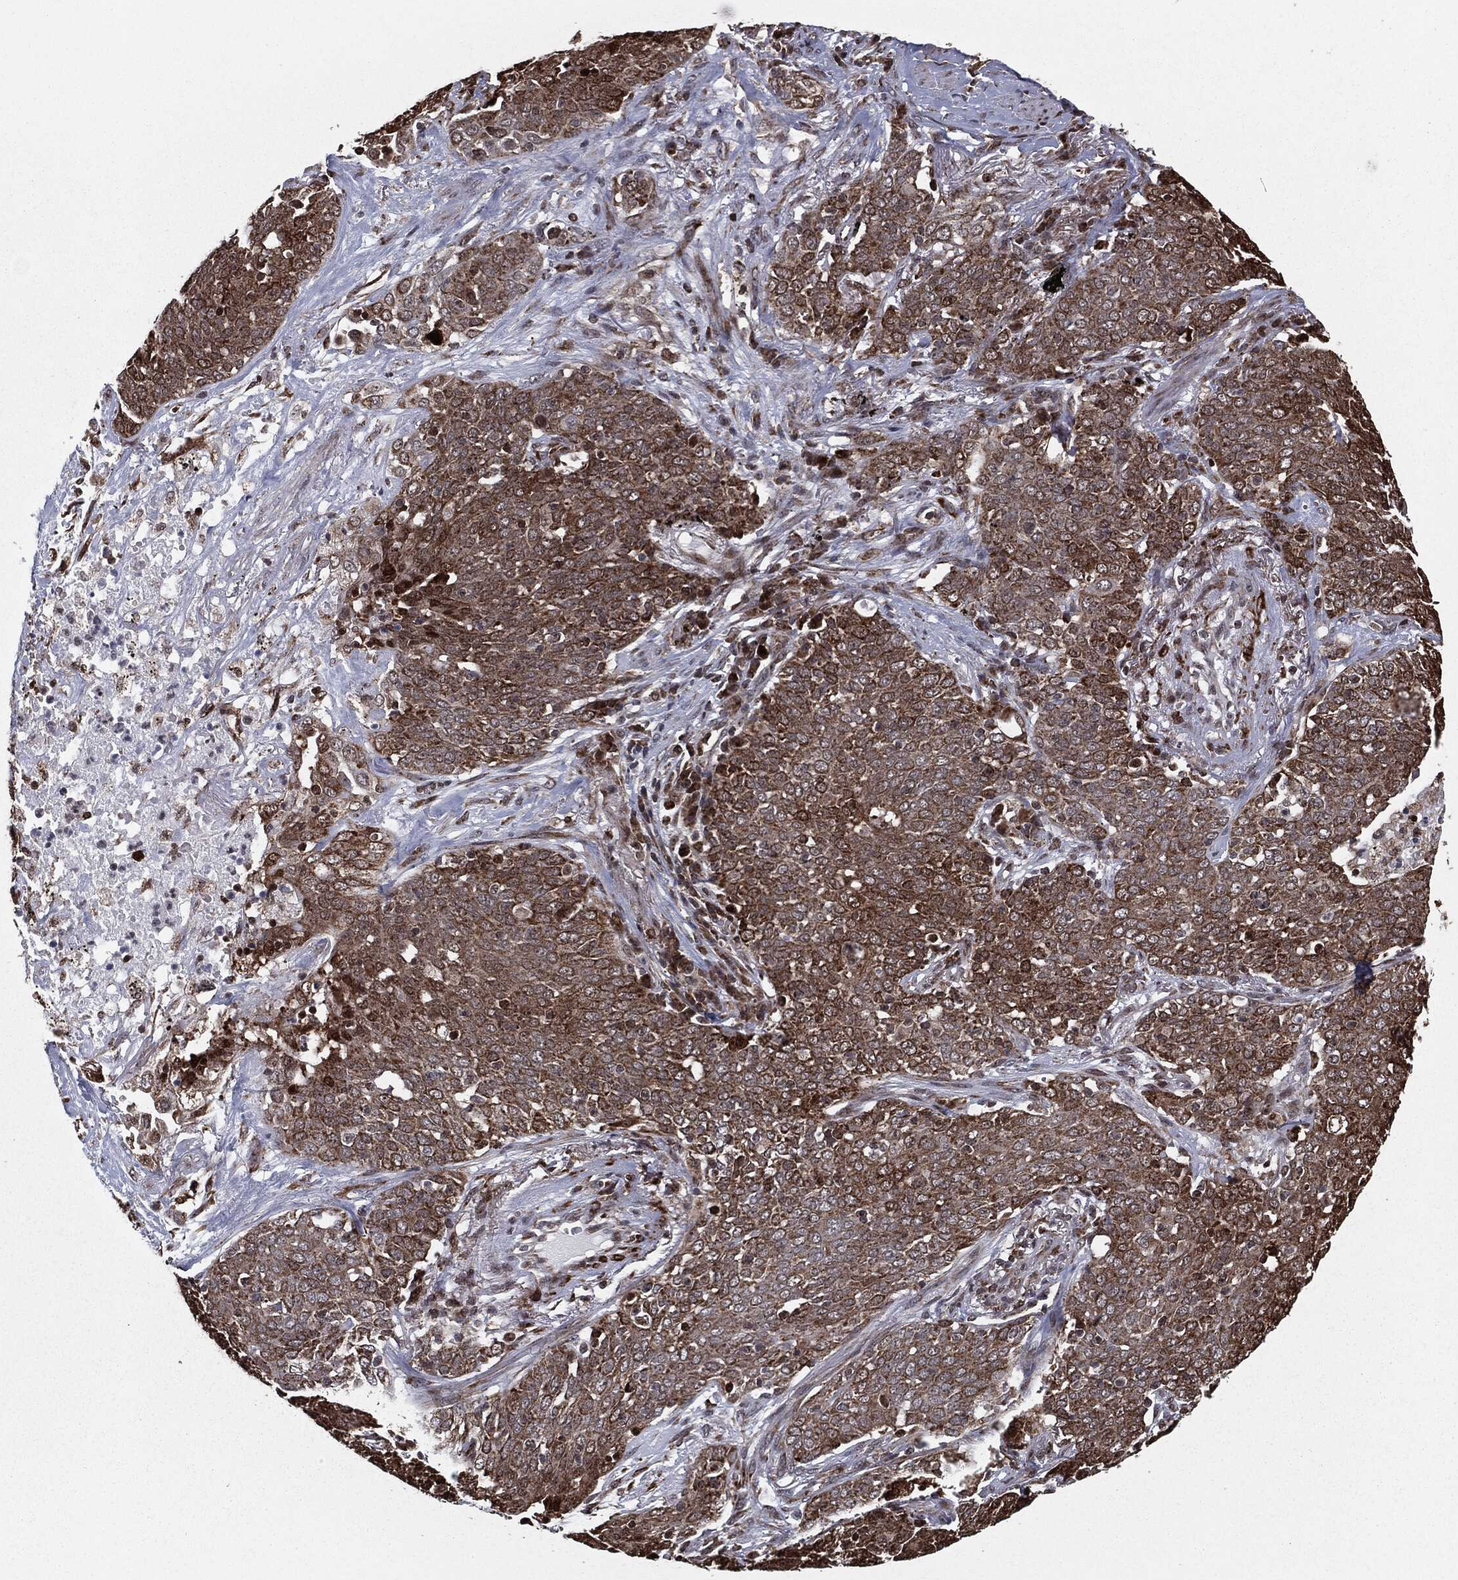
{"staining": {"intensity": "moderate", "quantity": ">75%", "location": "cytoplasmic/membranous"}, "tissue": "lung cancer", "cell_type": "Tumor cells", "image_type": "cancer", "snomed": [{"axis": "morphology", "description": "Squamous cell carcinoma, NOS"}, {"axis": "topography", "description": "Lung"}], "caption": "Immunohistochemical staining of squamous cell carcinoma (lung) displays moderate cytoplasmic/membranous protein staining in about >75% of tumor cells.", "gene": "CHCHD2", "patient": {"sex": "male", "age": 82}}